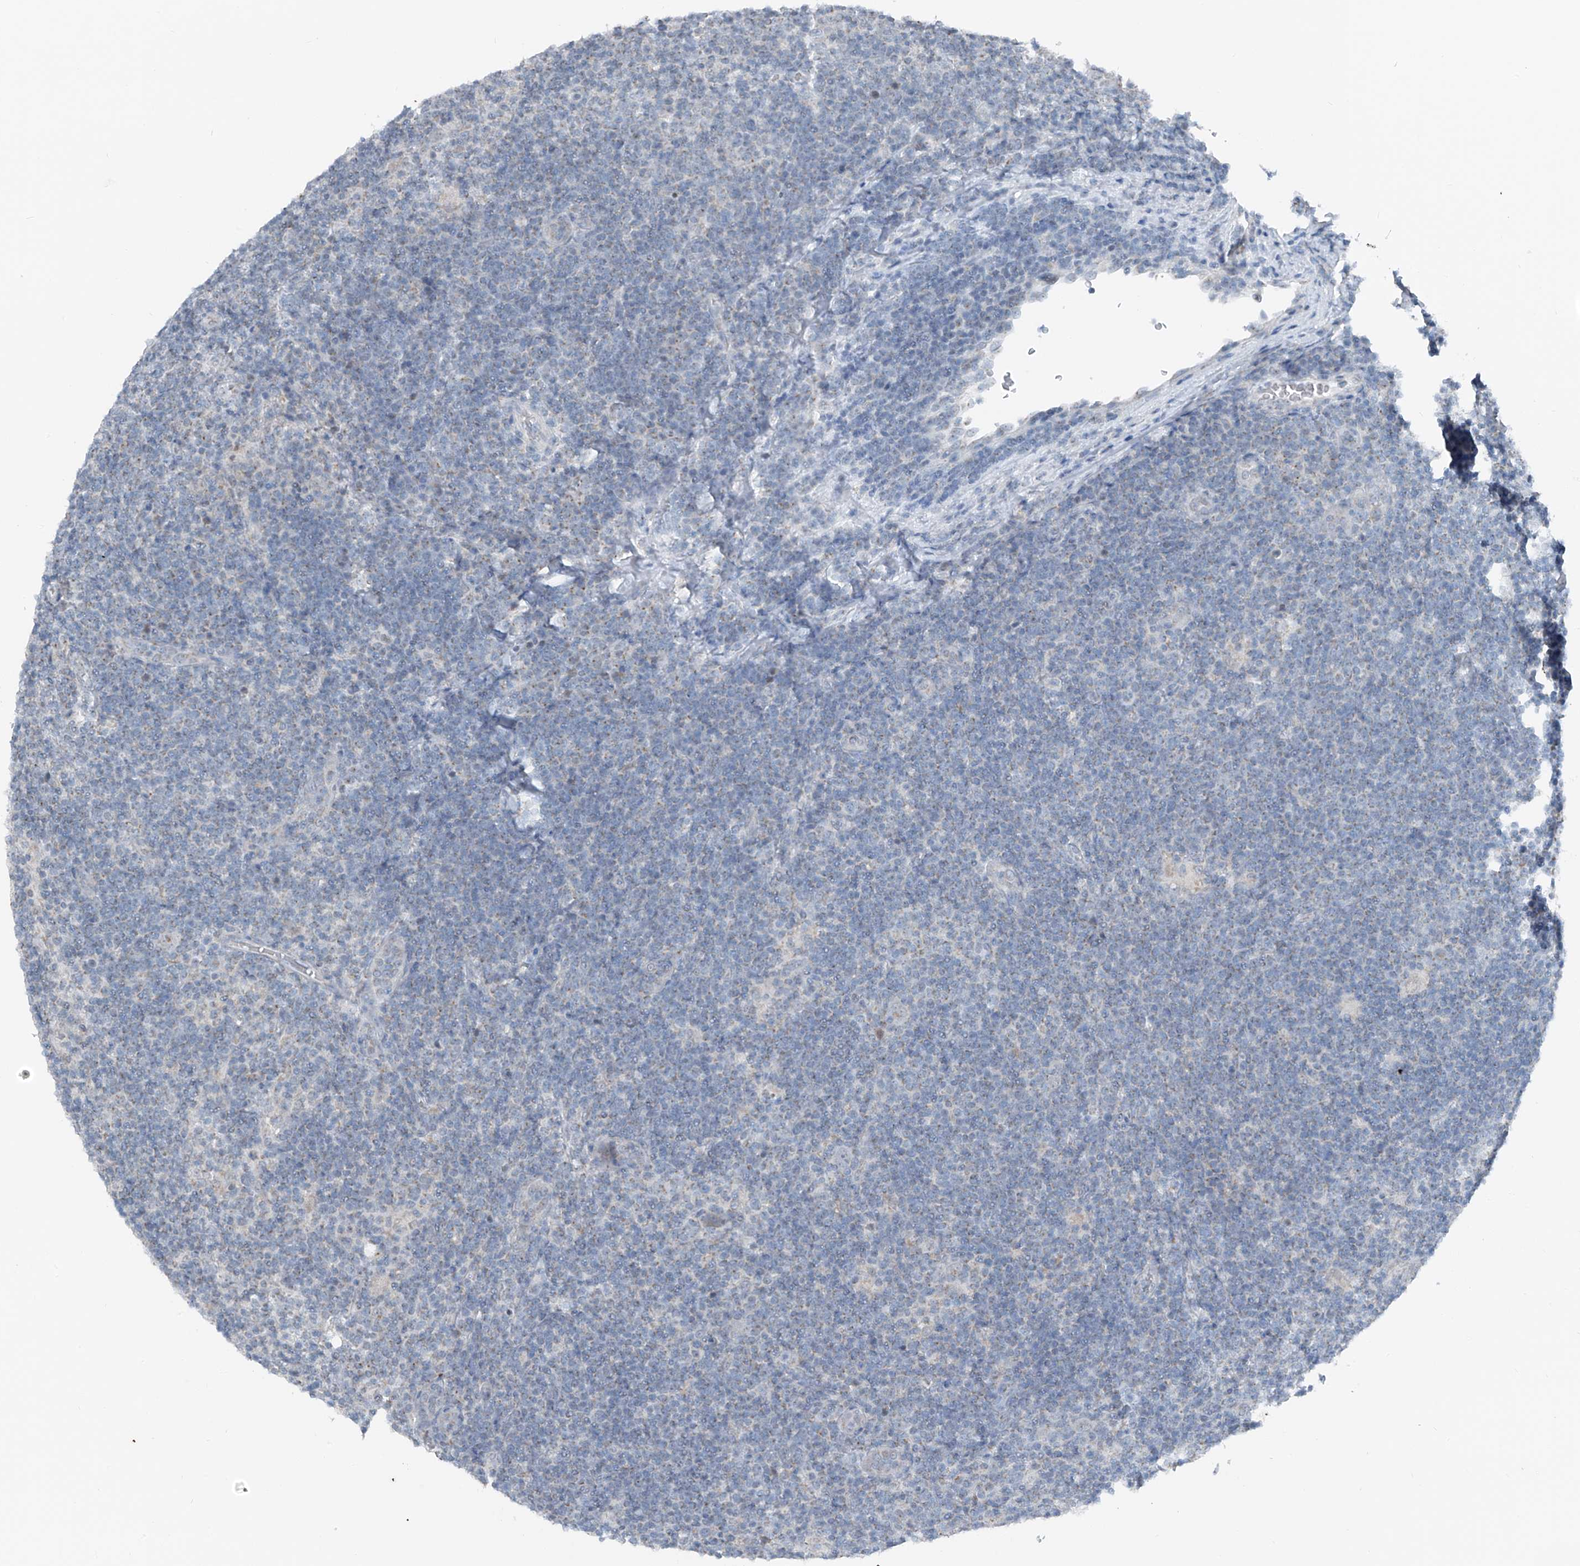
{"staining": {"intensity": "negative", "quantity": "none", "location": "none"}, "tissue": "lymphoma", "cell_type": "Tumor cells", "image_type": "cancer", "snomed": [{"axis": "morphology", "description": "Hodgkin's disease, NOS"}, {"axis": "topography", "description": "Lymph node"}], "caption": "Immunohistochemistry of Hodgkin's disease exhibits no staining in tumor cells.", "gene": "DYRK1B", "patient": {"sex": "female", "age": 57}}